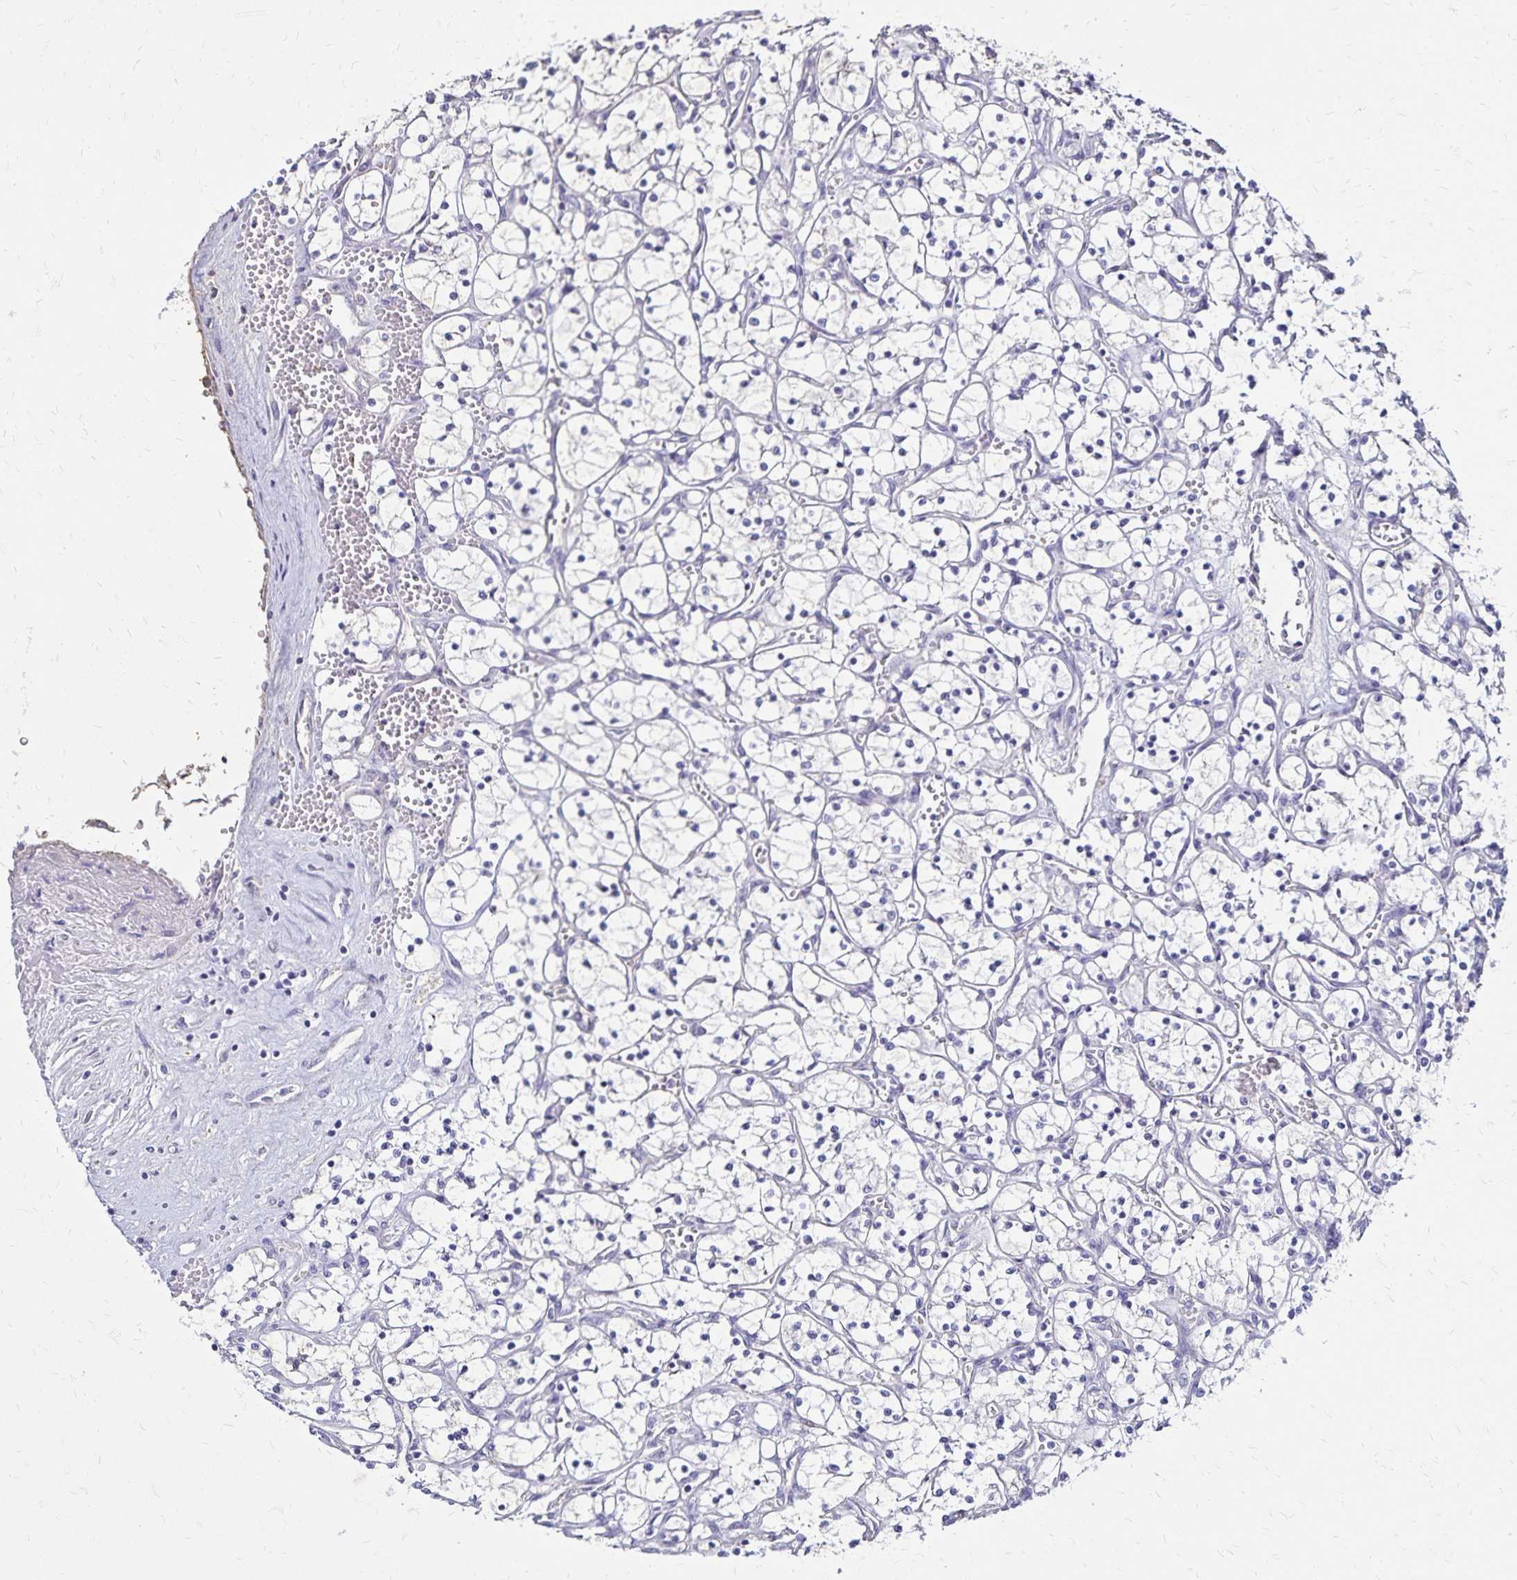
{"staining": {"intensity": "negative", "quantity": "none", "location": "none"}, "tissue": "renal cancer", "cell_type": "Tumor cells", "image_type": "cancer", "snomed": [{"axis": "morphology", "description": "Adenocarcinoma, NOS"}, {"axis": "topography", "description": "Kidney"}], "caption": "High magnification brightfield microscopy of renal cancer (adenocarcinoma) stained with DAB (brown) and counterstained with hematoxylin (blue): tumor cells show no significant positivity. (Stains: DAB (3,3'-diaminobenzidine) immunohistochemistry (IHC) with hematoxylin counter stain, Microscopy: brightfield microscopy at high magnification).", "gene": "KISS1", "patient": {"sex": "female", "age": 69}}